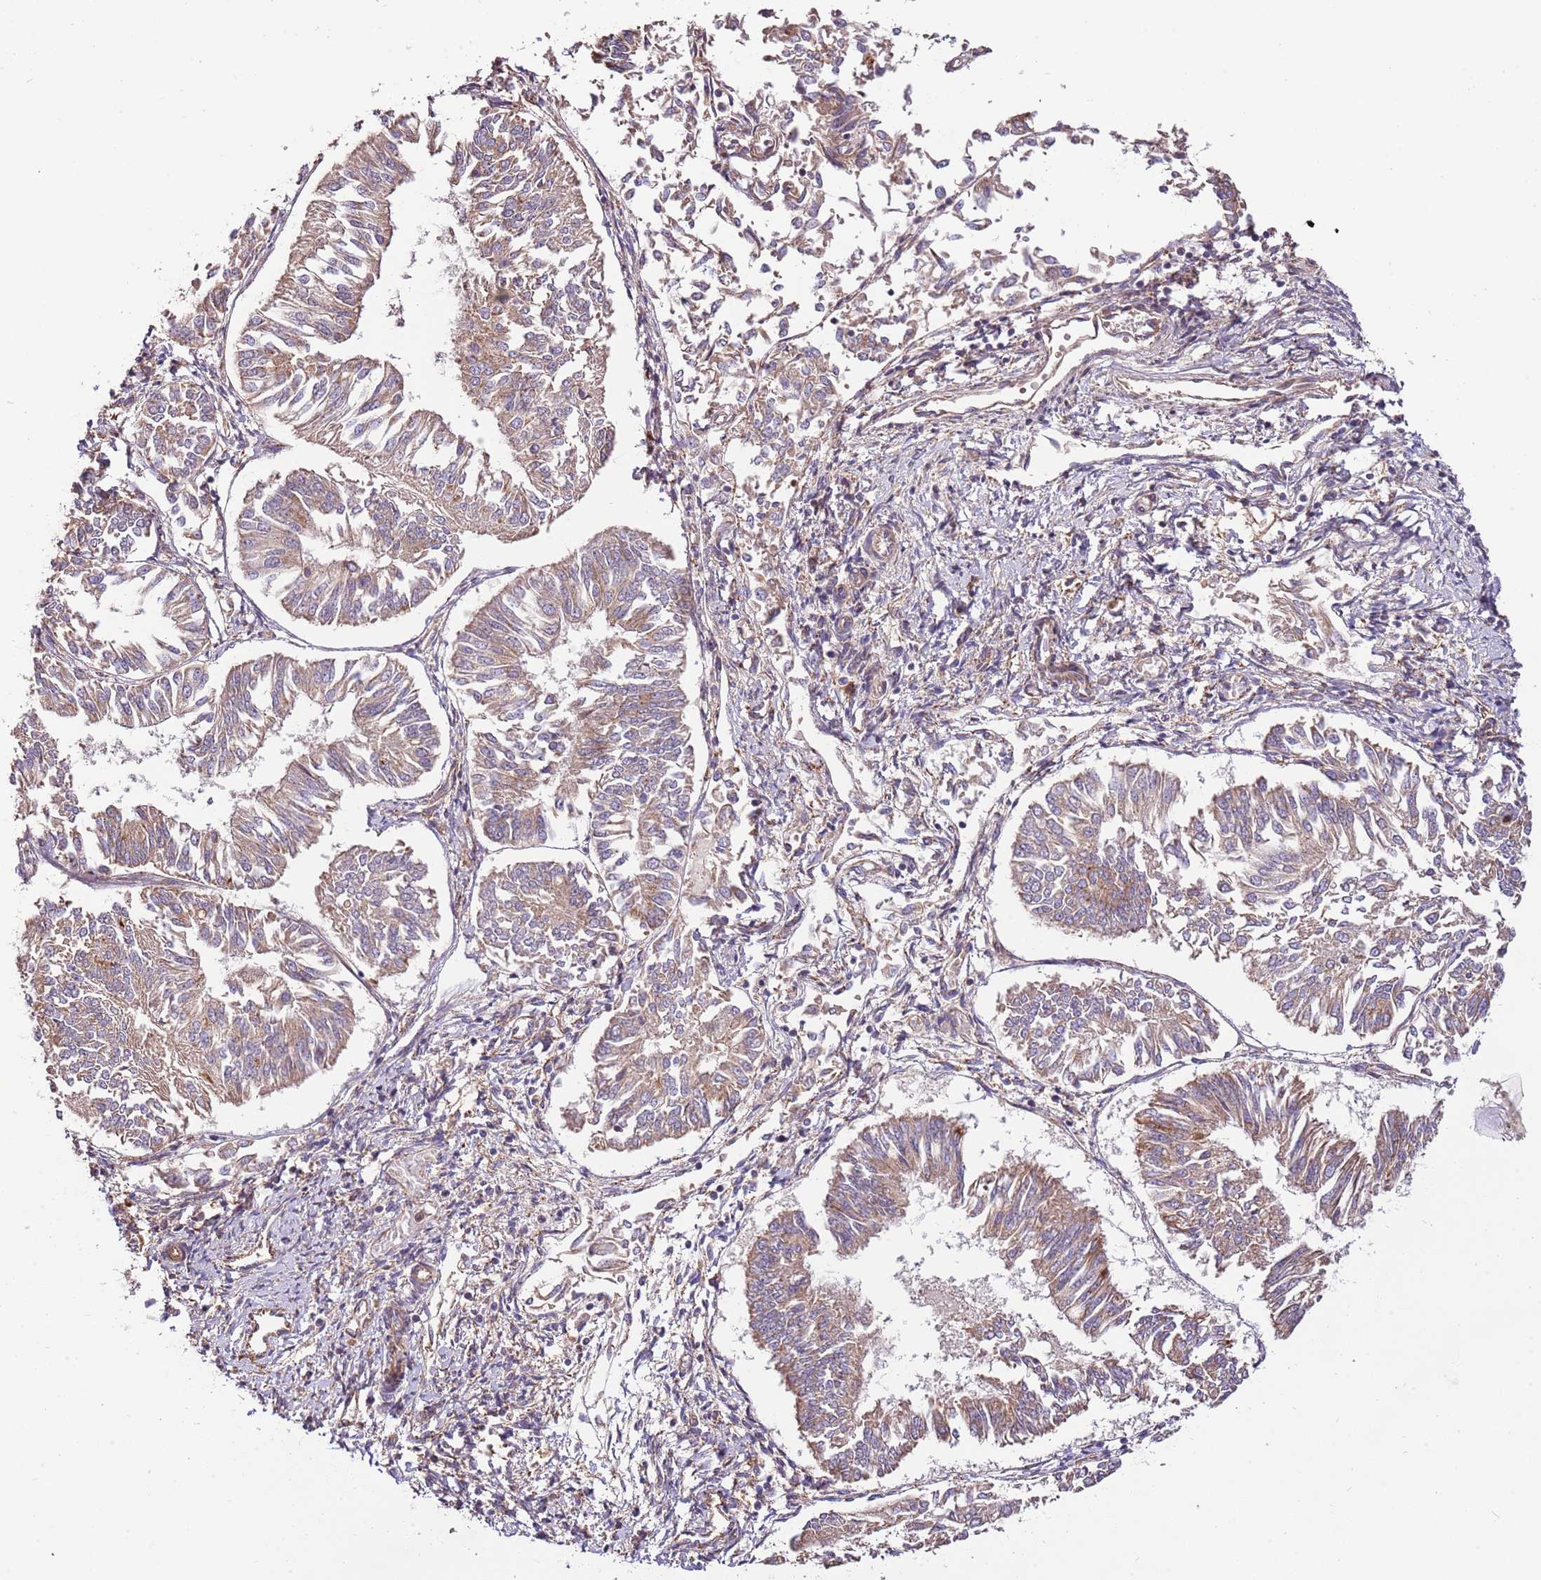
{"staining": {"intensity": "weak", "quantity": ">75%", "location": "cytoplasmic/membranous"}, "tissue": "endometrial cancer", "cell_type": "Tumor cells", "image_type": "cancer", "snomed": [{"axis": "morphology", "description": "Adenocarcinoma, NOS"}, {"axis": "topography", "description": "Endometrium"}], "caption": "A micrograph of endometrial cancer (adenocarcinoma) stained for a protein demonstrates weak cytoplasmic/membranous brown staining in tumor cells. Using DAB (brown) and hematoxylin (blue) stains, captured at high magnification using brightfield microscopy.", "gene": "DOCK6", "patient": {"sex": "female", "age": 58}}